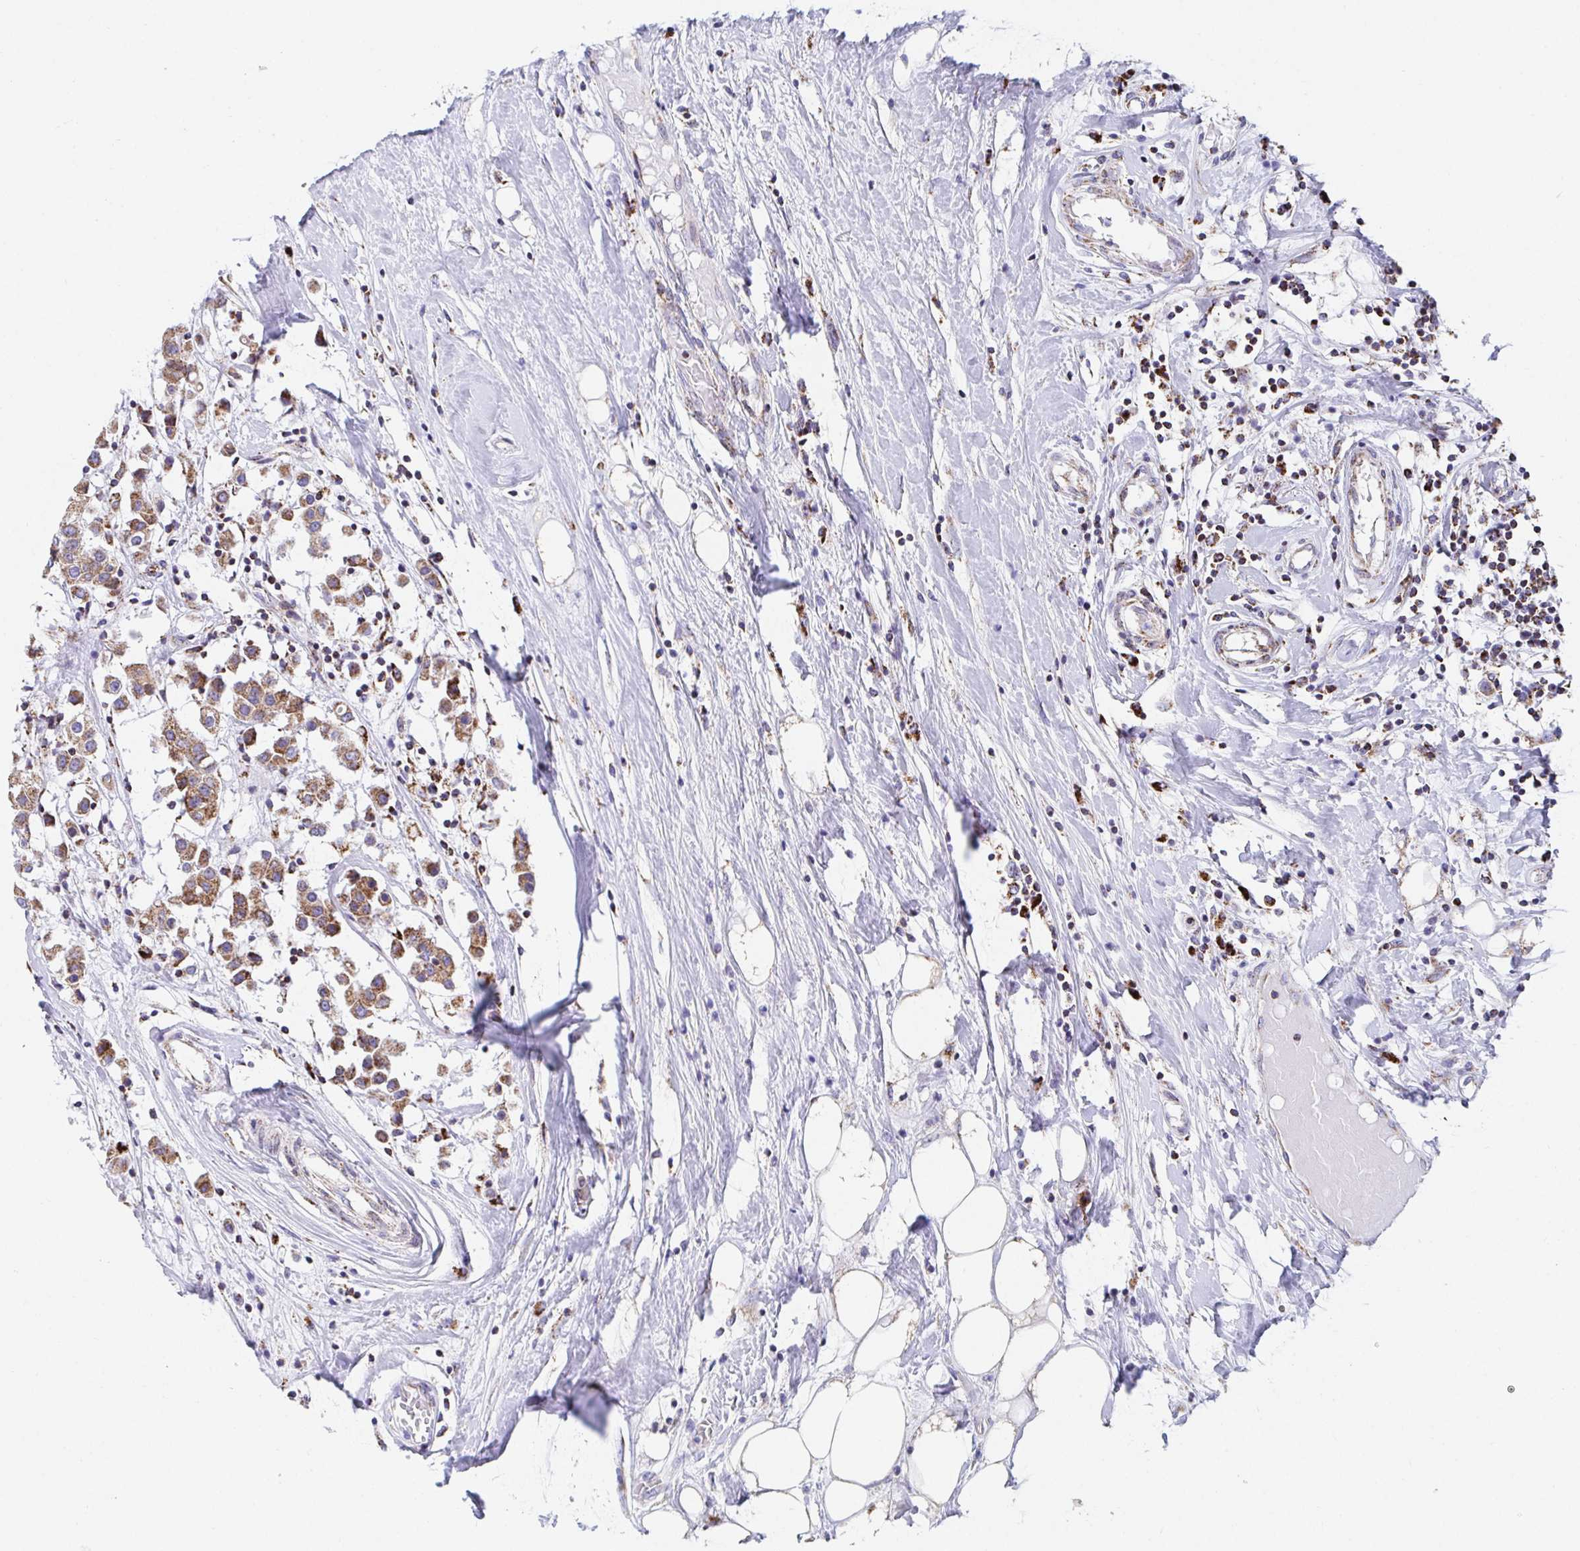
{"staining": {"intensity": "moderate", "quantity": ">75%", "location": "cytoplasmic/membranous"}, "tissue": "breast cancer", "cell_type": "Tumor cells", "image_type": "cancer", "snomed": [{"axis": "morphology", "description": "Duct carcinoma"}, {"axis": "topography", "description": "Breast"}], "caption": "A micrograph showing moderate cytoplasmic/membranous staining in about >75% of tumor cells in intraductal carcinoma (breast), as visualized by brown immunohistochemical staining.", "gene": "ATP5MJ", "patient": {"sex": "female", "age": 61}}